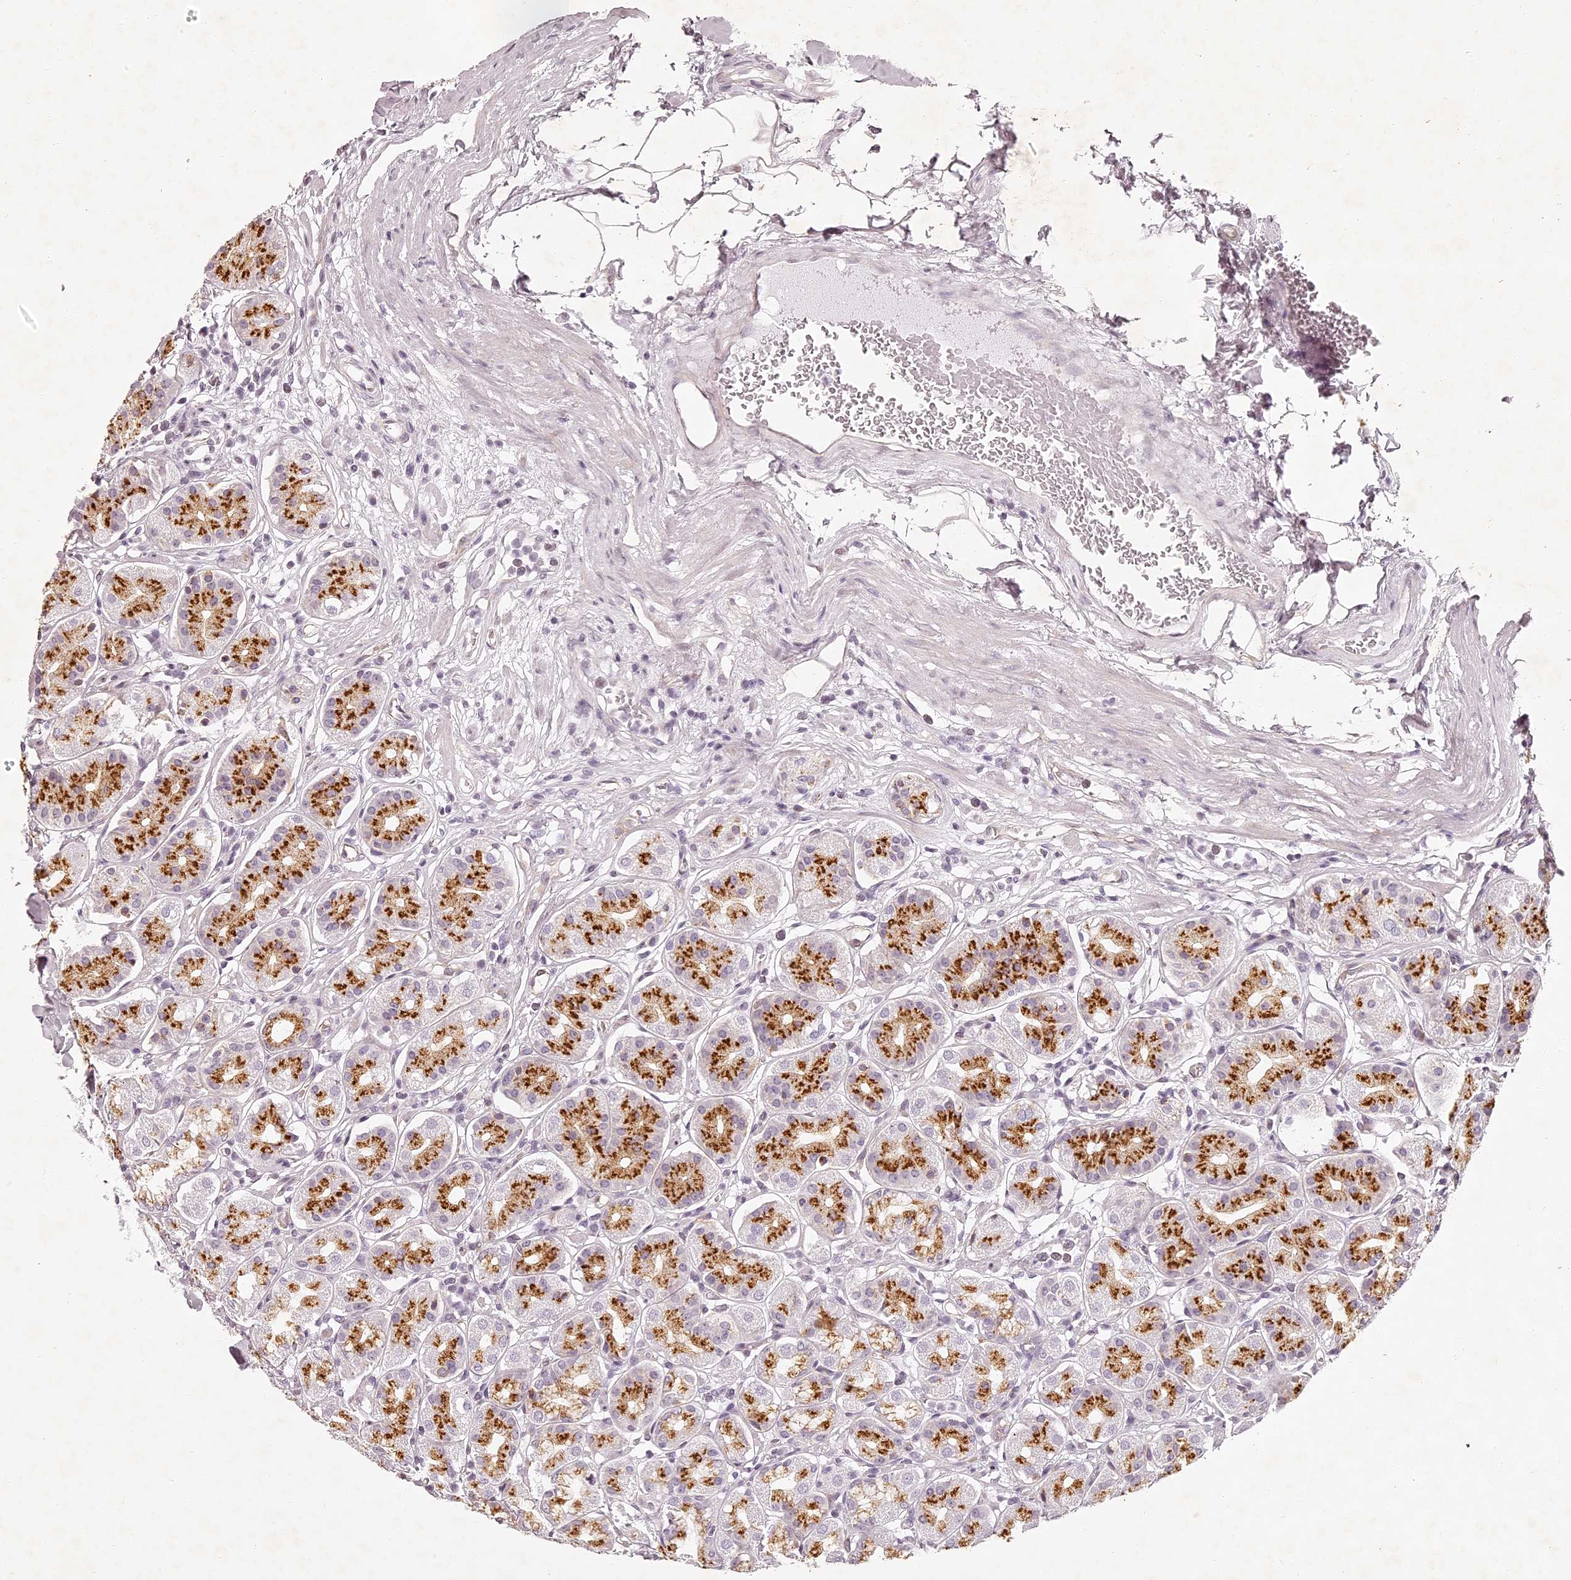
{"staining": {"intensity": "strong", "quantity": "25%-75%", "location": "cytoplasmic/membranous"}, "tissue": "stomach", "cell_type": "Glandular cells", "image_type": "normal", "snomed": [{"axis": "morphology", "description": "Normal tissue, NOS"}, {"axis": "topography", "description": "Stomach"}, {"axis": "topography", "description": "Stomach, lower"}], "caption": "DAB immunohistochemical staining of unremarkable human stomach reveals strong cytoplasmic/membranous protein staining in approximately 25%-75% of glandular cells.", "gene": "ELAPOR1", "patient": {"sex": "female", "age": 56}}